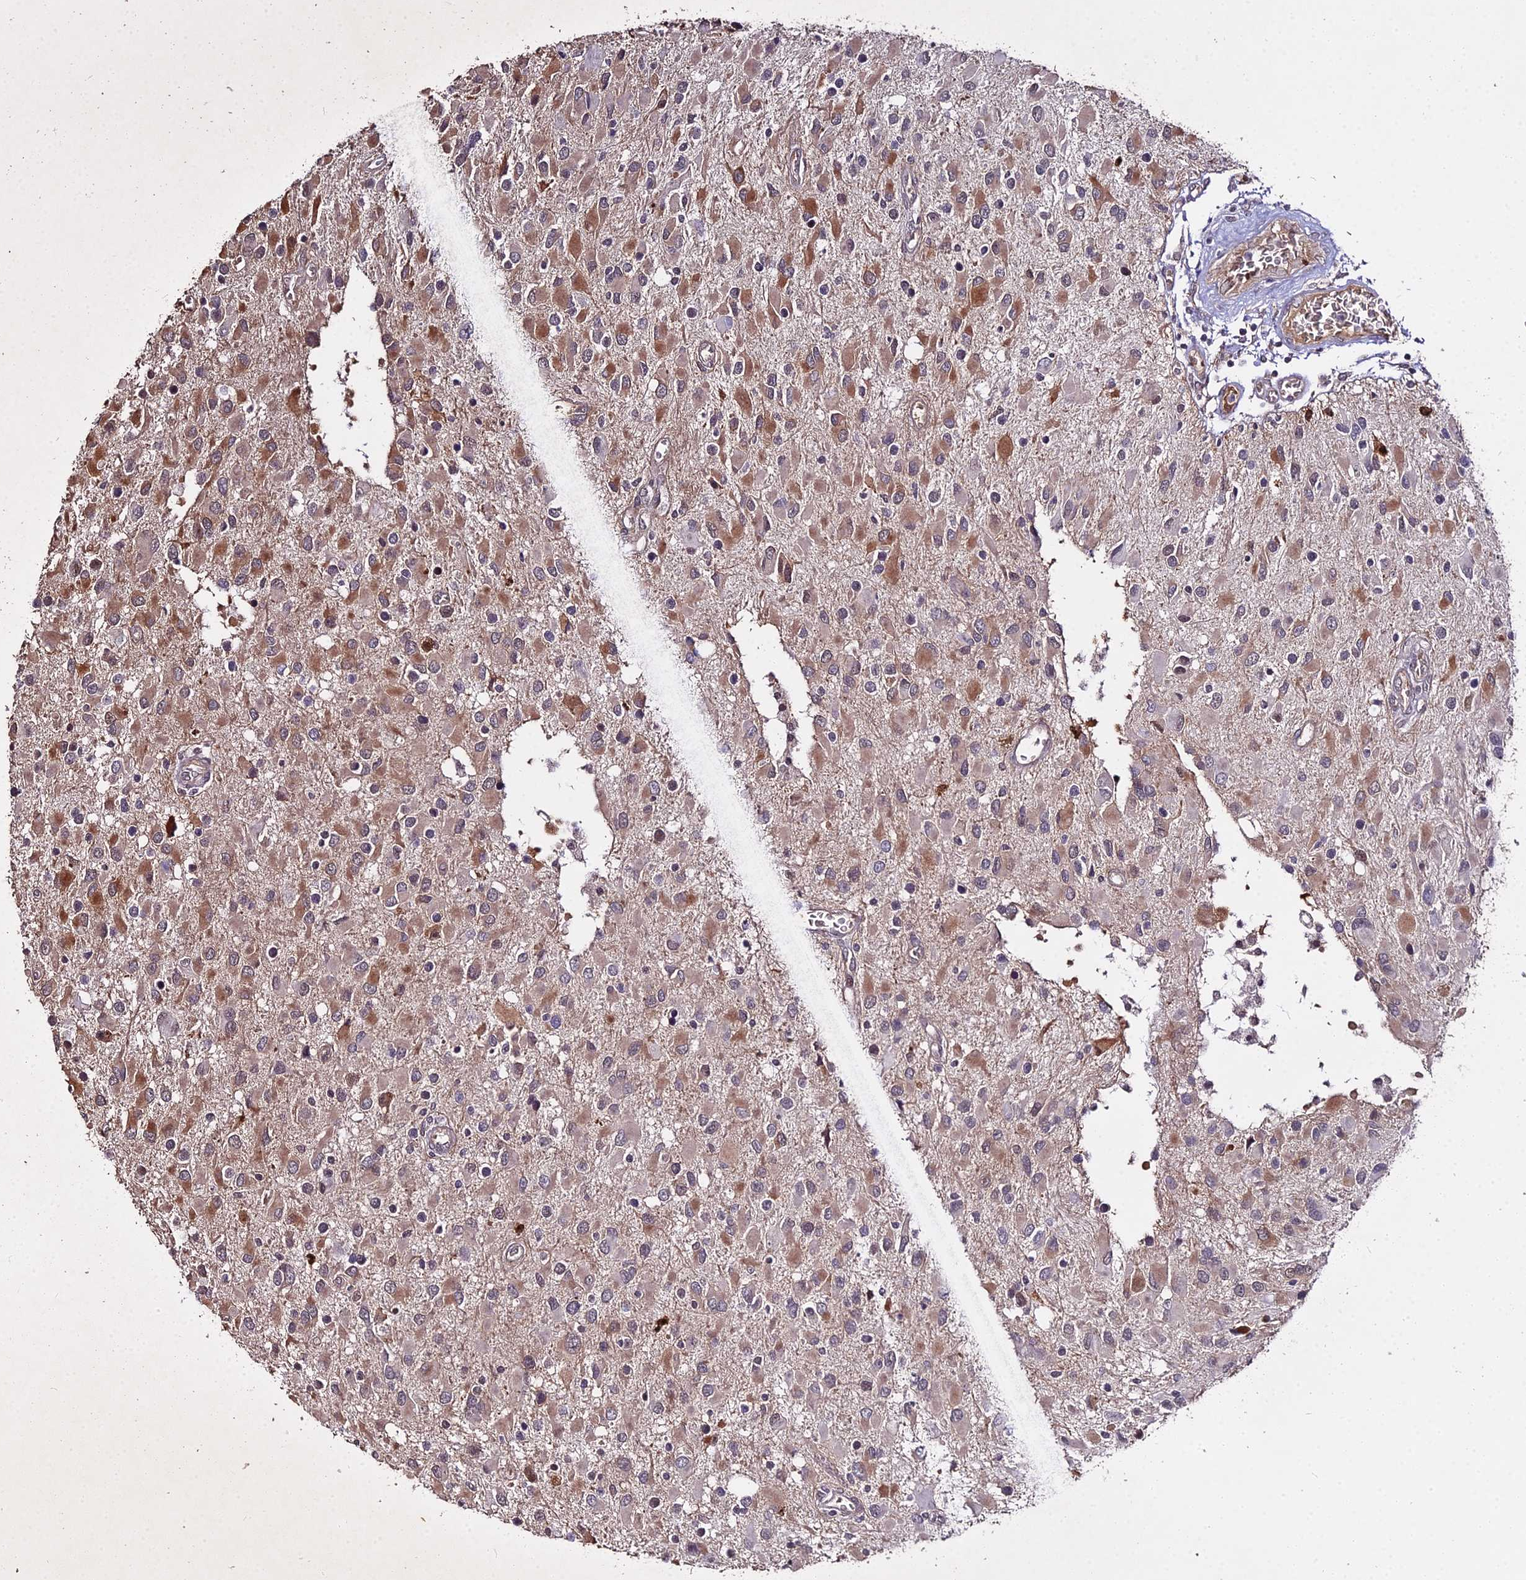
{"staining": {"intensity": "moderate", "quantity": ">75%", "location": "cytoplasmic/membranous"}, "tissue": "glioma", "cell_type": "Tumor cells", "image_type": "cancer", "snomed": [{"axis": "morphology", "description": "Glioma, malignant, High grade"}, {"axis": "topography", "description": "Brain"}], "caption": "This is an image of immunohistochemistry (IHC) staining of glioma, which shows moderate positivity in the cytoplasmic/membranous of tumor cells.", "gene": "ZDBF2", "patient": {"sex": "male", "age": 53}}